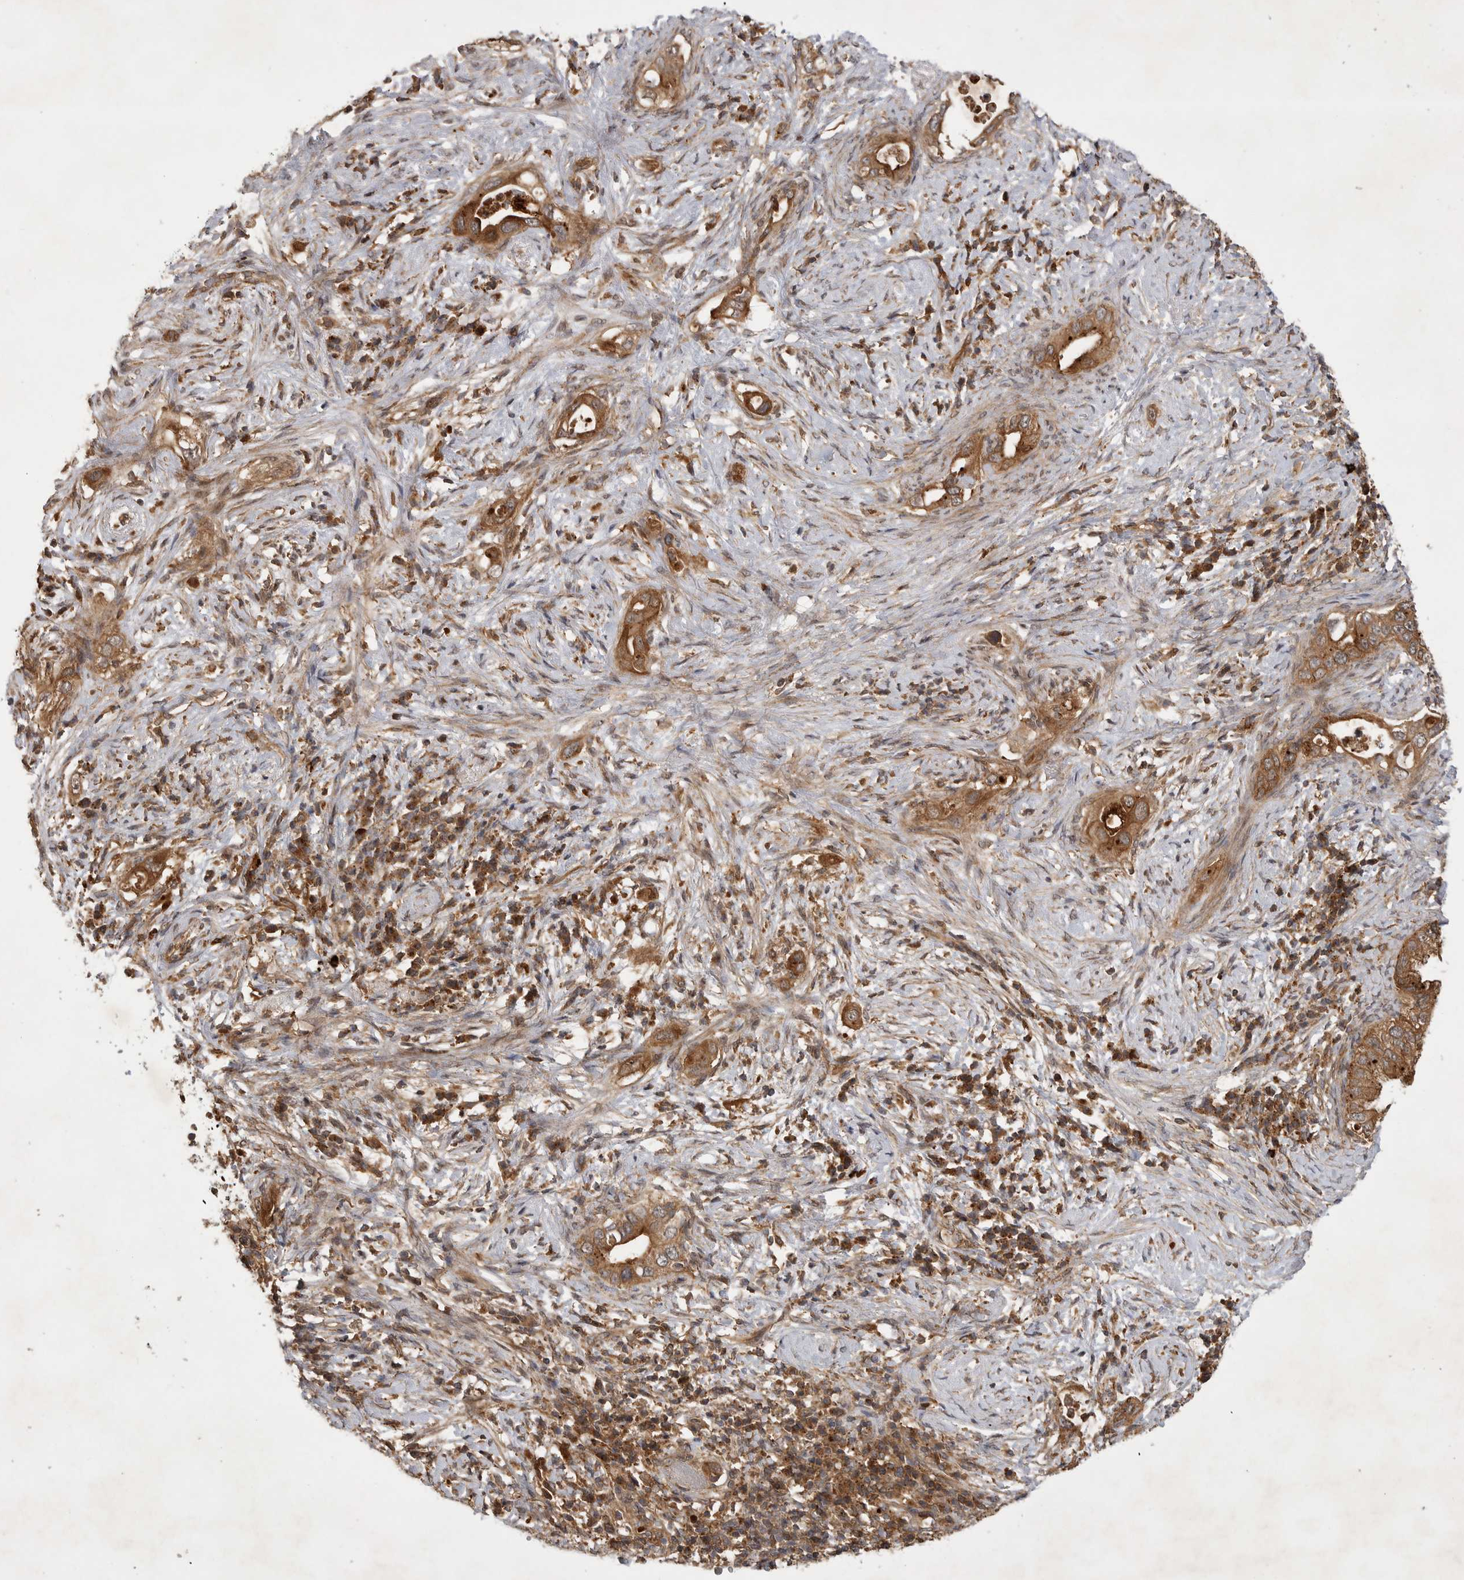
{"staining": {"intensity": "moderate", "quantity": ">75%", "location": "cytoplasmic/membranous"}, "tissue": "pancreatic cancer", "cell_type": "Tumor cells", "image_type": "cancer", "snomed": [{"axis": "morphology", "description": "Inflammation, NOS"}, {"axis": "morphology", "description": "Adenocarcinoma, NOS"}, {"axis": "topography", "description": "Pancreas"}], "caption": "Human adenocarcinoma (pancreatic) stained with a brown dye shows moderate cytoplasmic/membranous positive positivity in about >75% of tumor cells.", "gene": "ZNF232", "patient": {"sex": "female", "age": 56}}